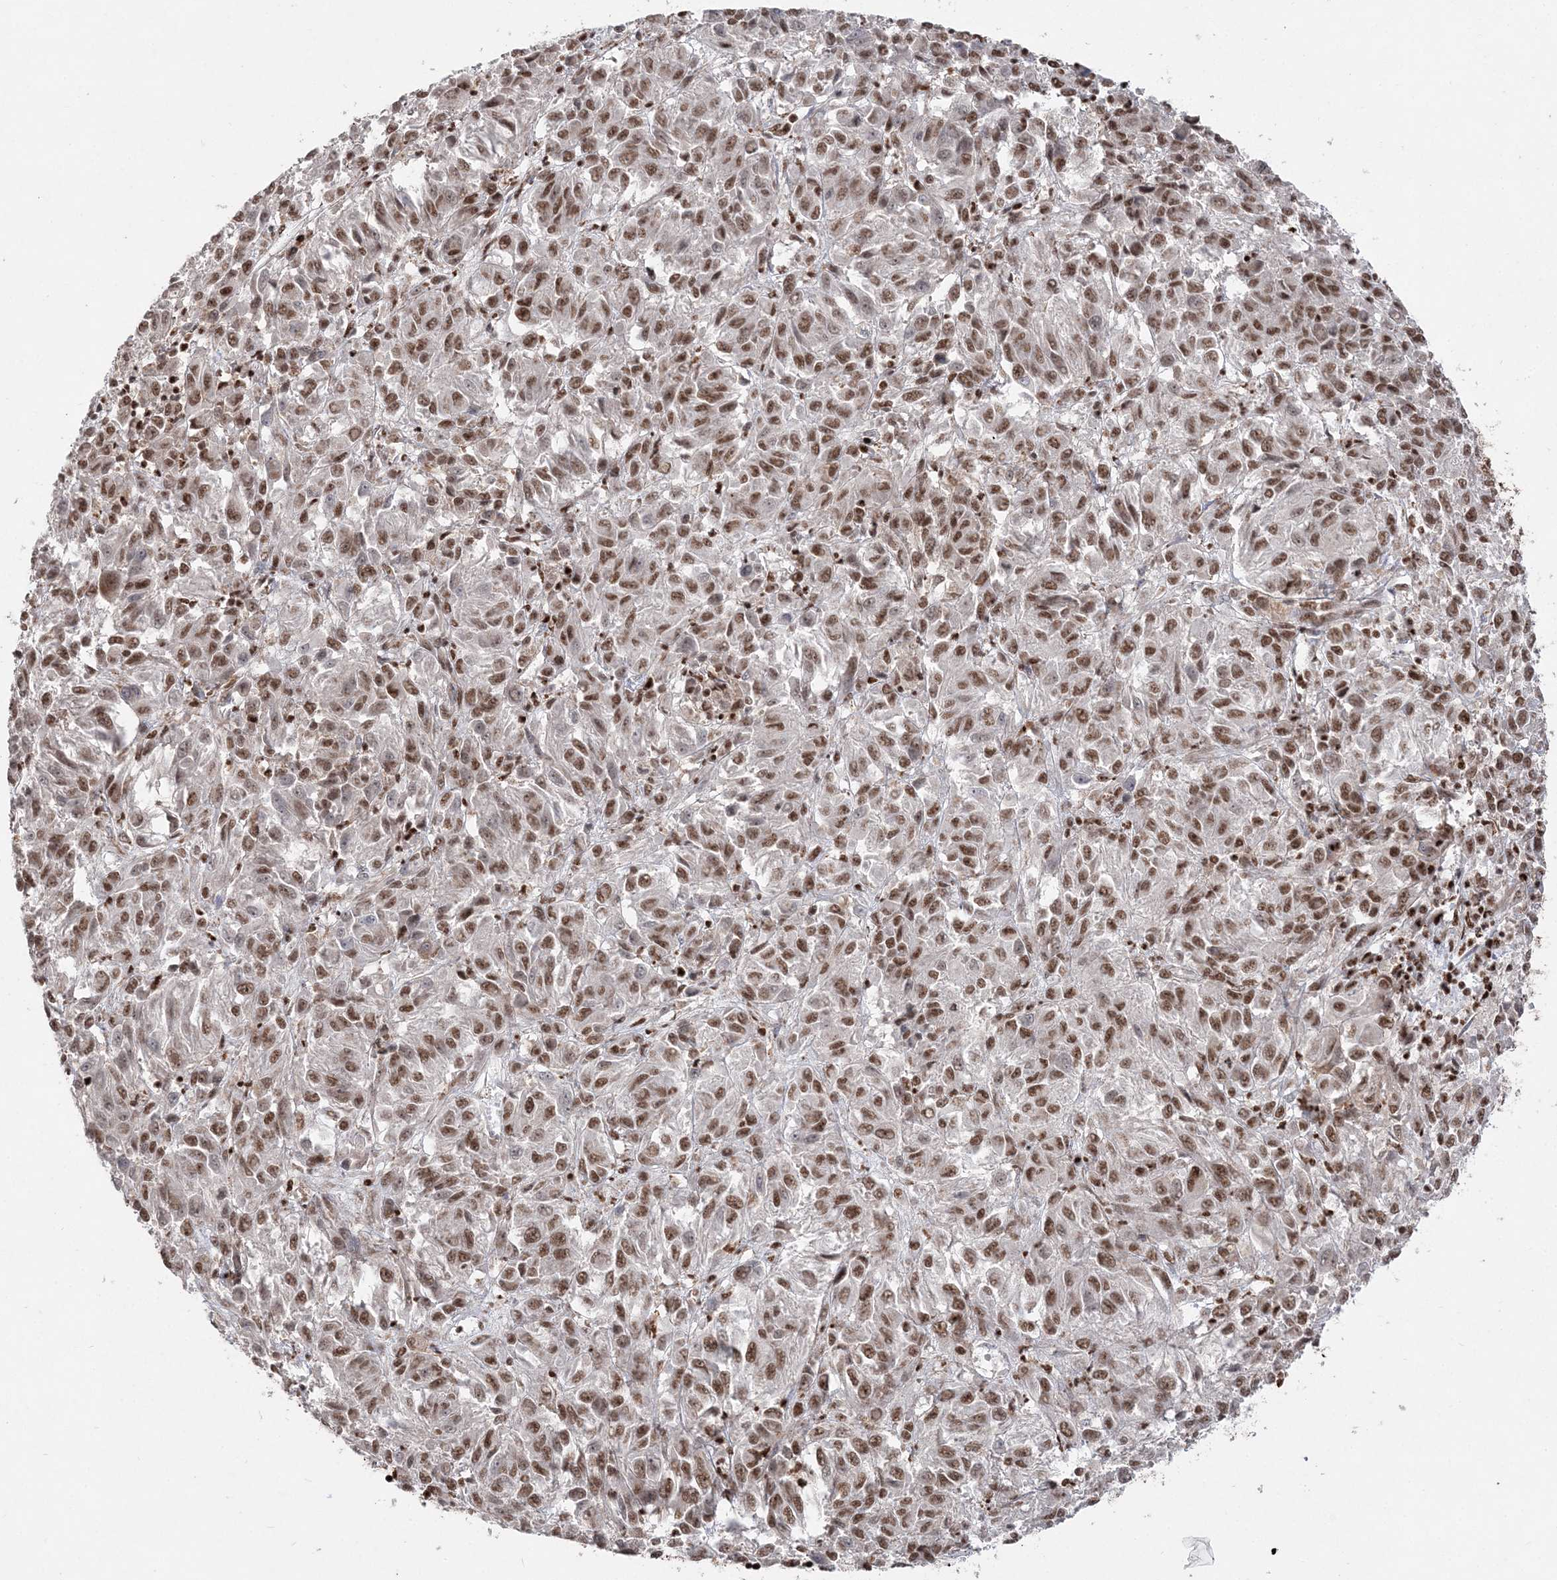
{"staining": {"intensity": "moderate", "quantity": ">75%", "location": "nuclear"}, "tissue": "melanoma", "cell_type": "Tumor cells", "image_type": "cancer", "snomed": [{"axis": "morphology", "description": "Malignant melanoma, Metastatic site"}, {"axis": "topography", "description": "Lung"}], "caption": "Tumor cells display medium levels of moderate nuclear positivity in approximately >75% of cells in human melanoma. (brown staining indicates protein expression, while blue staining denotes nuclei).", "gene": "RBM17", "patient": {"sex": "male", "age": 64}}